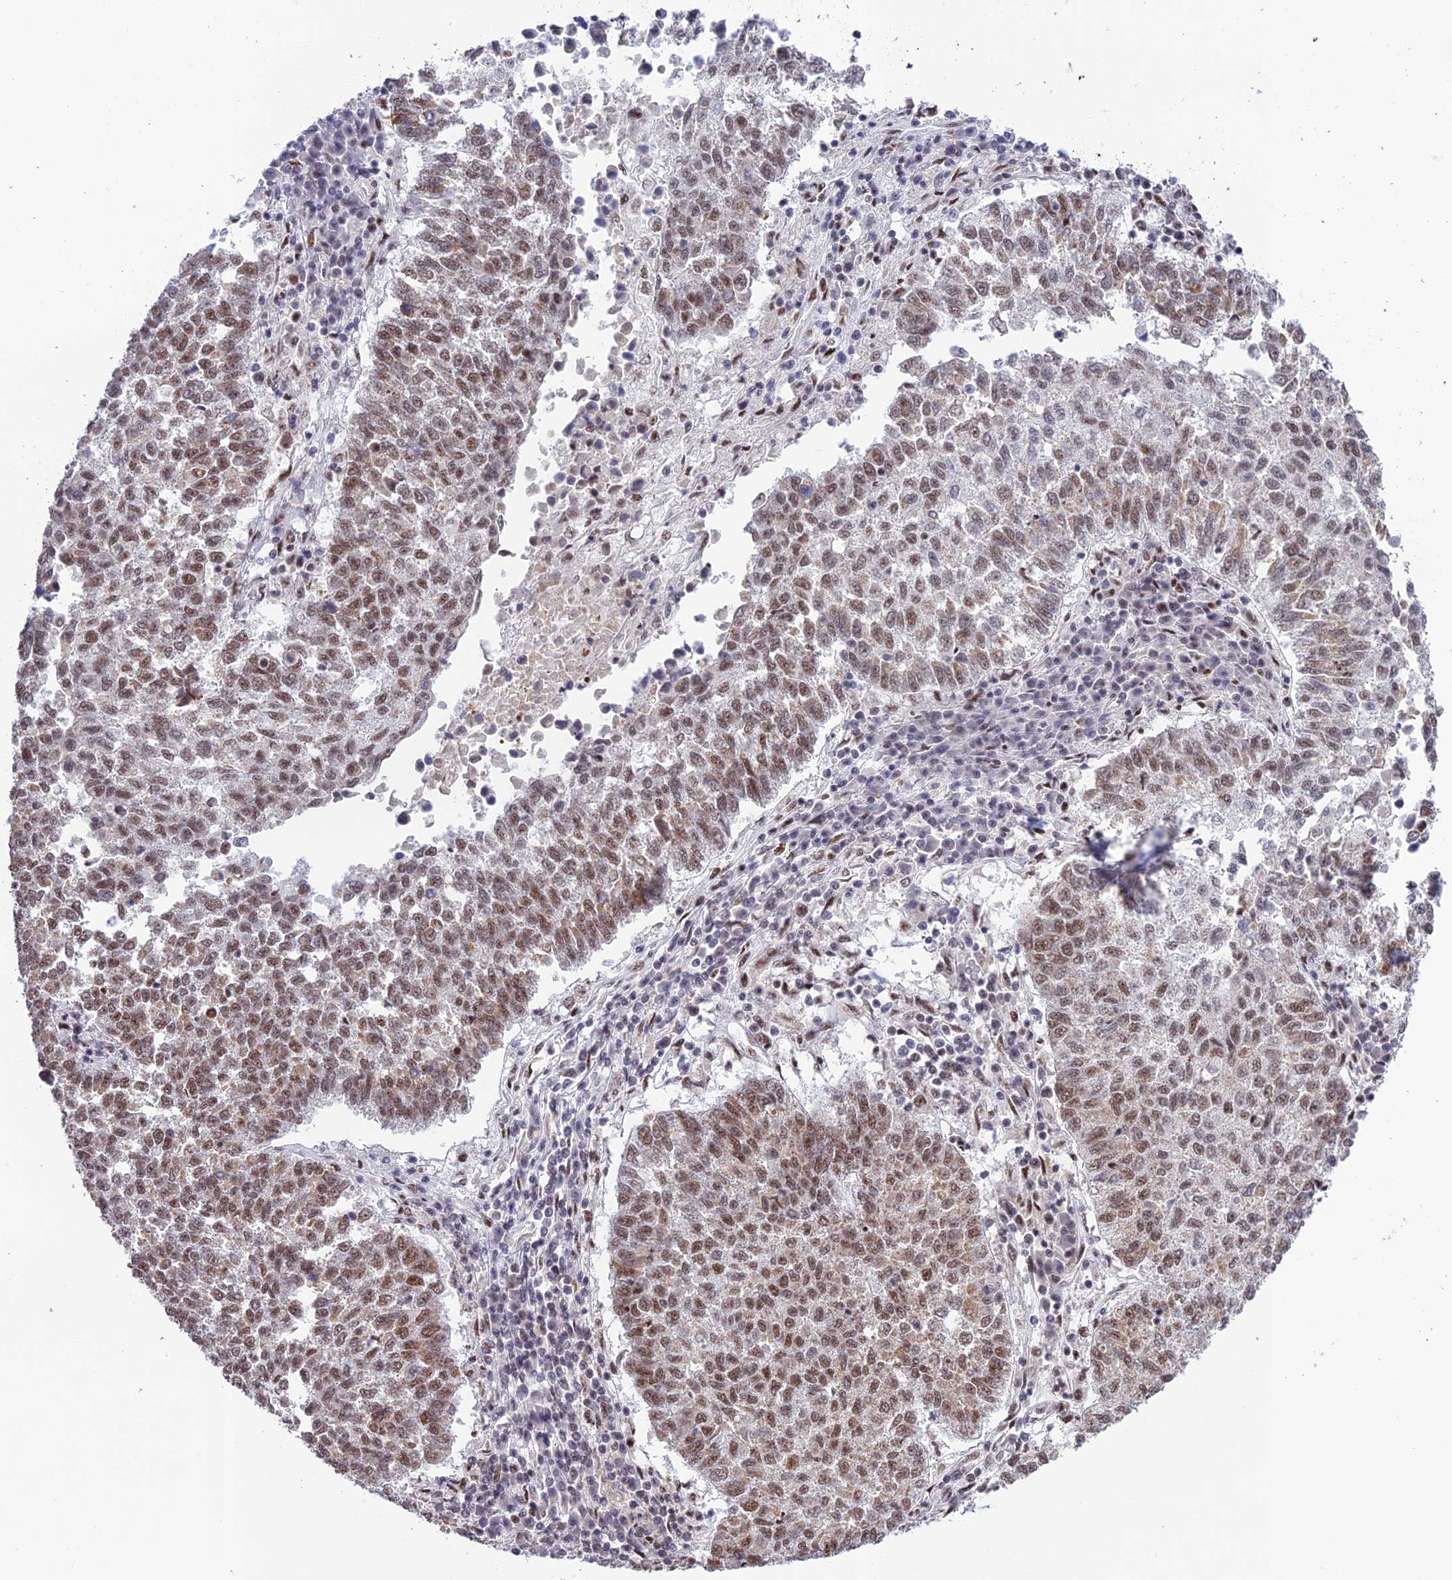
{"staining": {"intensity": "moderate", "quantity": ">75%", "location": "nuclear"}, "tissue": "lung cancer", "cell_type": "Tumor cells", "image_type": "cancer", "snomed": [{"axis": "morphology", "description": "Squamous cell carcinoma, NOS"}, {"axis": "topography", "description": "Lung"}], "caption": "Protein staining of lung cancer tissue reveals moderate nuclear staining in about >75% of tumor cells.", "gene": "THOC7", "patient": {"sex": "male", "age": 73}}